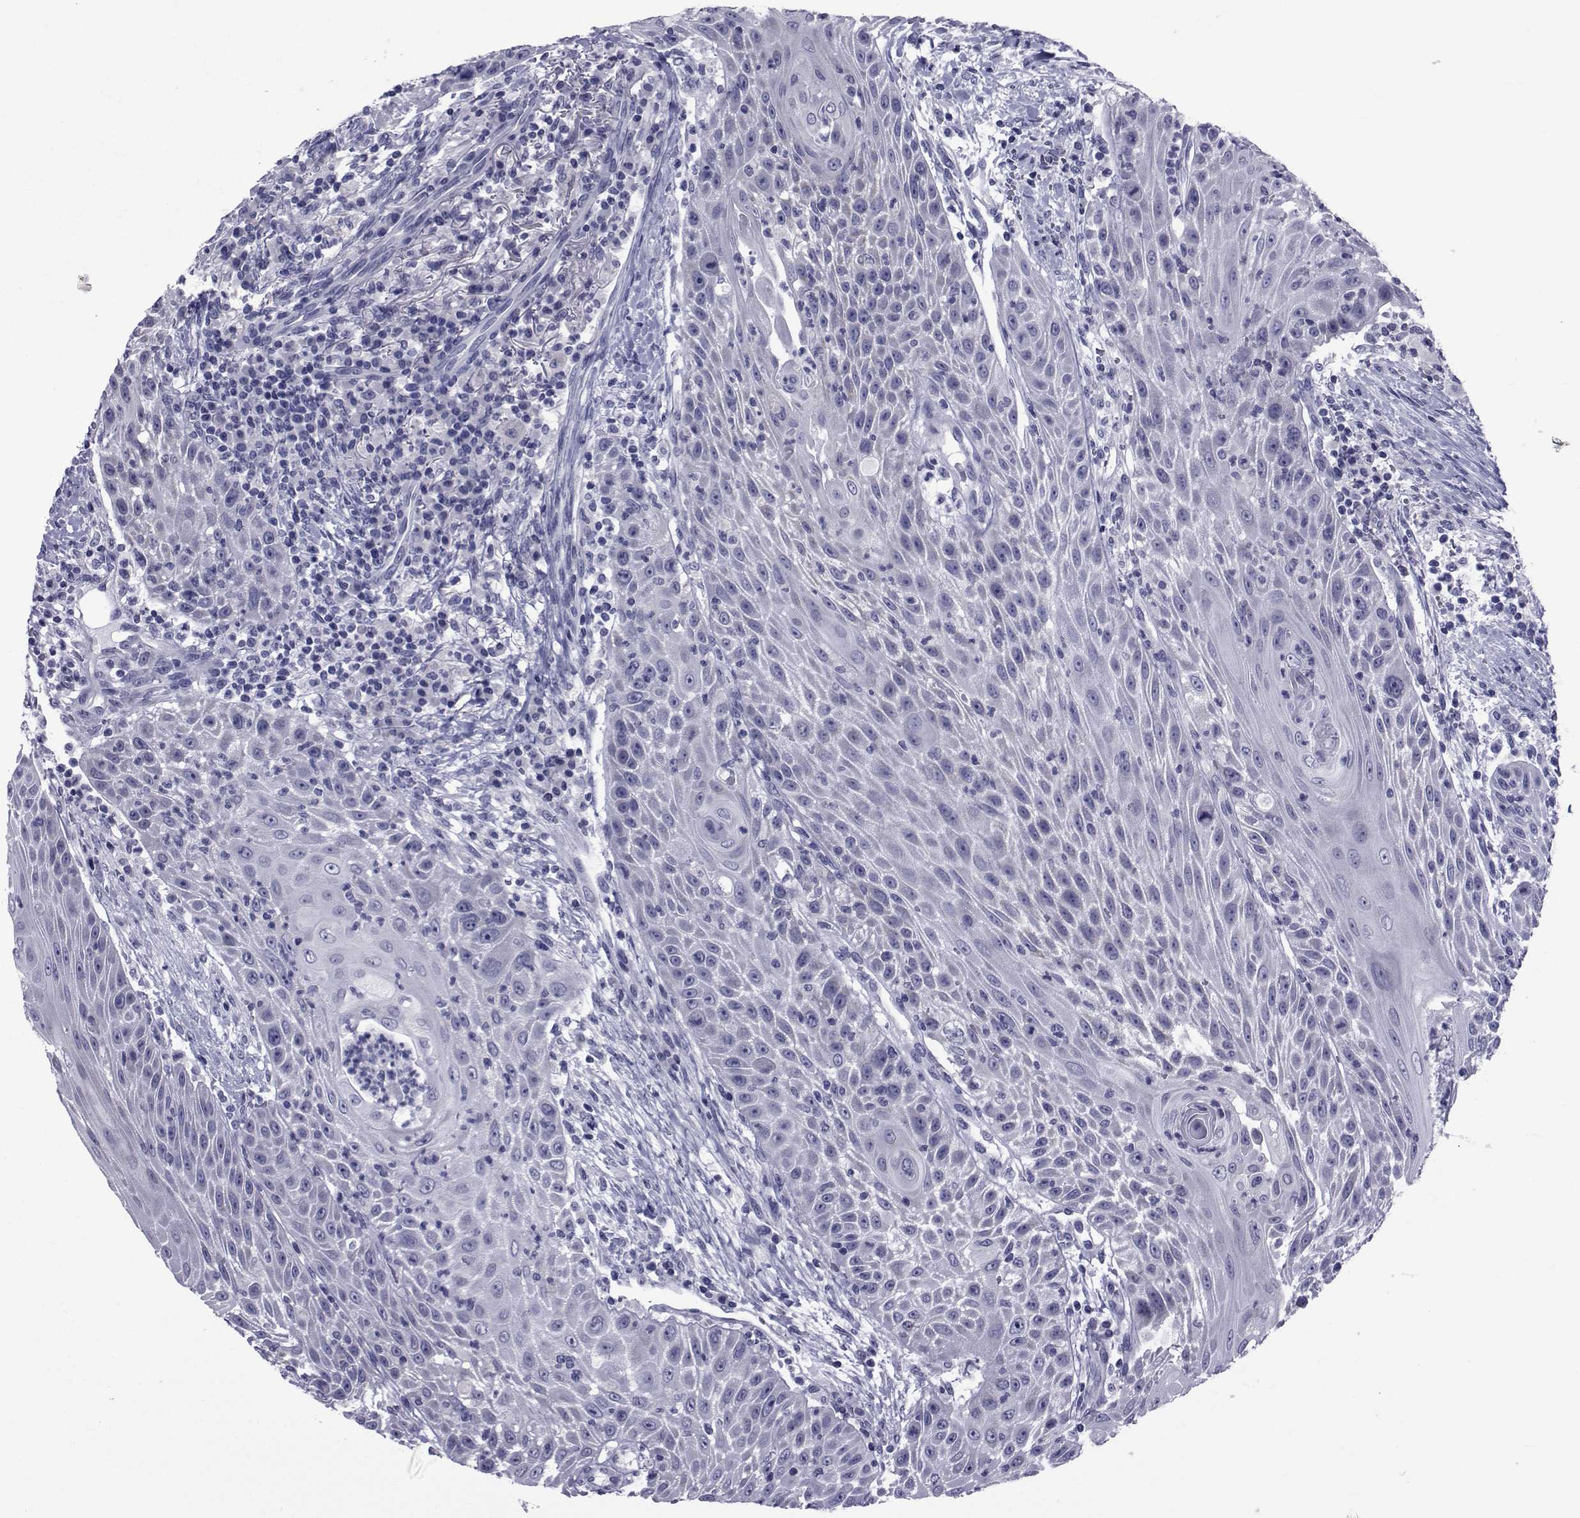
{"staining": {"intensity": "negative", "quantity": "none", "location": "none"}, "tissue": "head and neck cancer", "cell_type": "Tumor cells", "image_type": "cancer", "snomed": [{"axis": "morphology", "description": "Squamous cell carcinoma, NOS"}, {"axis": "topography", "description": "Head-Neck"}], "caption": "This is an immunohistochemistry histopathology image of human head and neck squamous cell carcinoma. There is no staining in tumor cells.", "gene": "GKAP1", "patient": {"sex": "male", "age": 69}}